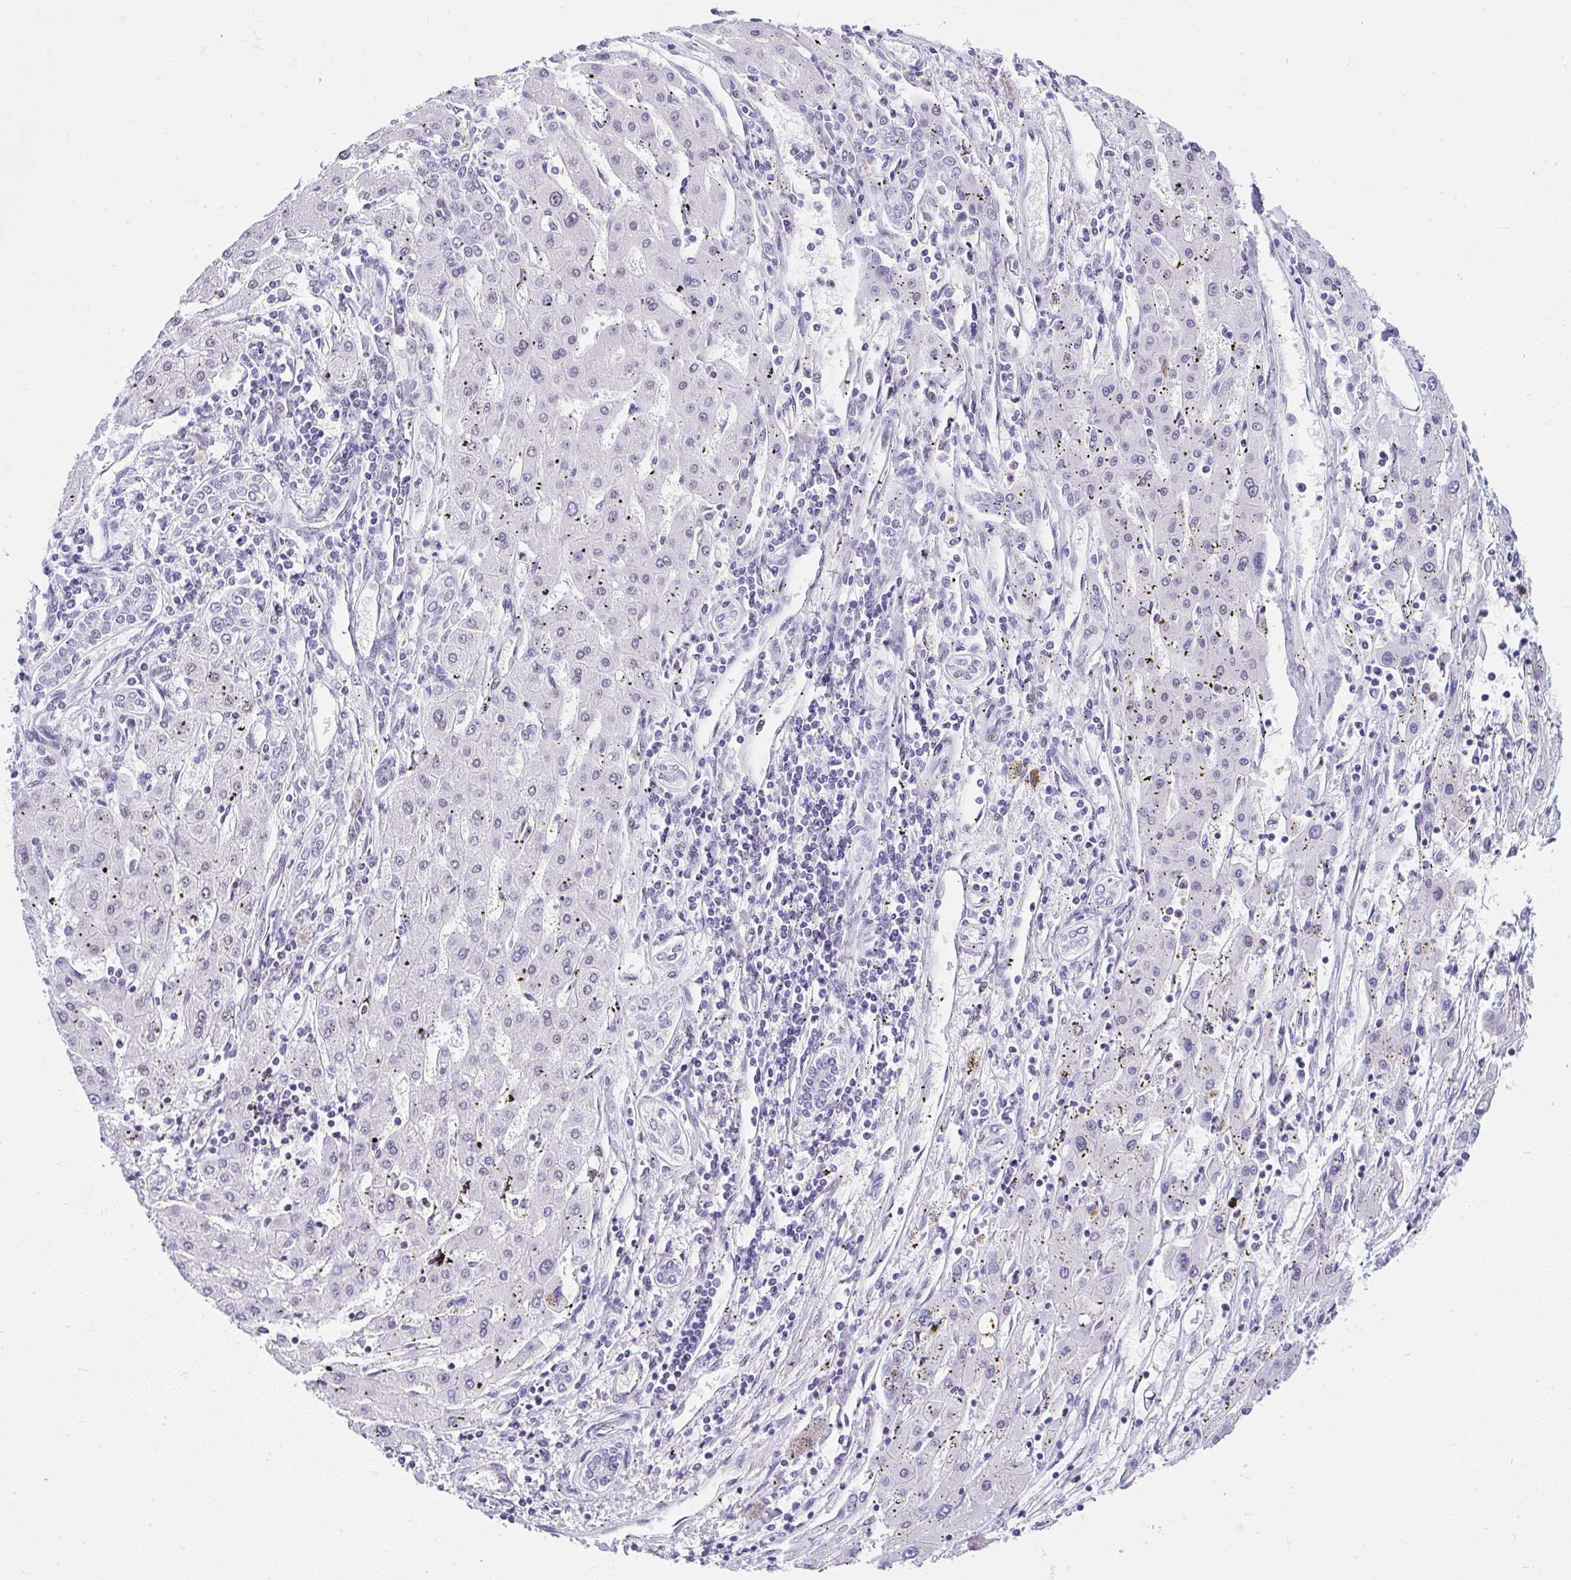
{"staining": {"intensity": "negative", "quantity": "none", "location": "none"}, "tissue": "liver cancer", "cell_type": "Tumor cells", "image_type": "cancer", "snomed": [{"axis": "morphology", "description": "Carcinoma, Hepatocellular, NOS"}, {"axis": "topography", "description": "Liver"}], "caption": "Liver cancer was stained to show a protein in brown. There is no significant expression in tumor cells. (Brightfield microscopy of DAB immunohistochemistry at high magnification).", "gene": "NR1D2", "patient": {"sex": "male", "age": 72}}